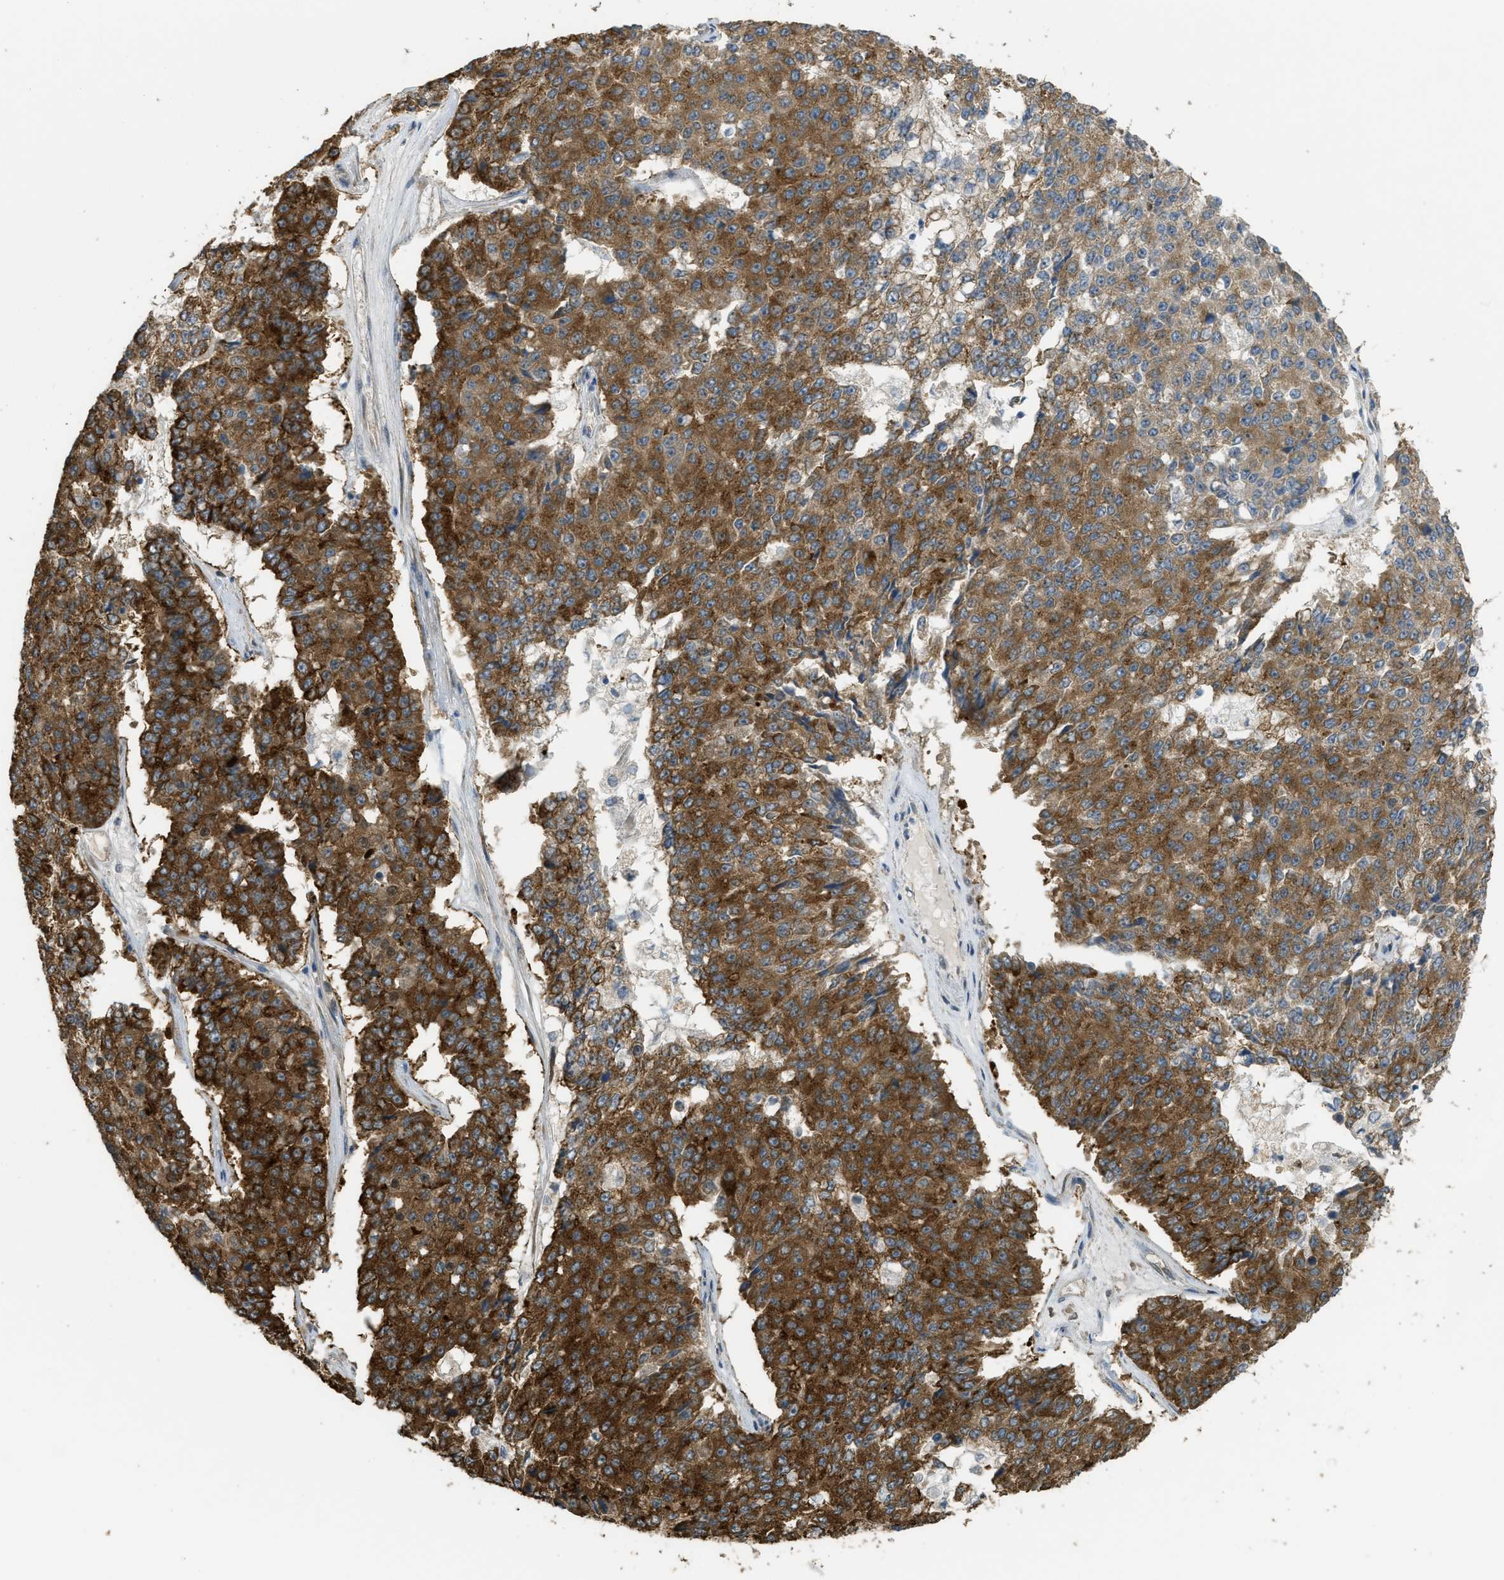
{"staining": {"intensity": "strong", "quantity": ">75%", "location": "cytoplasmic/membranous"}, "tissue": "pancreatic cancer", "cell_type": "Tumor cells", "image_type": "cancer", "snomed": [{"axis": "morphology", "description": "Adenocarcinoma, NOS"}, {"axis": "topography", "description": "Pancreas"}], "caption": "IHC photomicrograph of neoplastic tissue: adenocarcinoma (pancreatic) stained using immunohistochemistry (IHC) exhibits high levels of strong protein expression localized specifically in the cytoplasmic/membranous of tumor cells, appearing as a cytoplasmic/membranous brown color.", "gene": "IGF2BP2", "patient": {"sex": "male", "age": 50}}